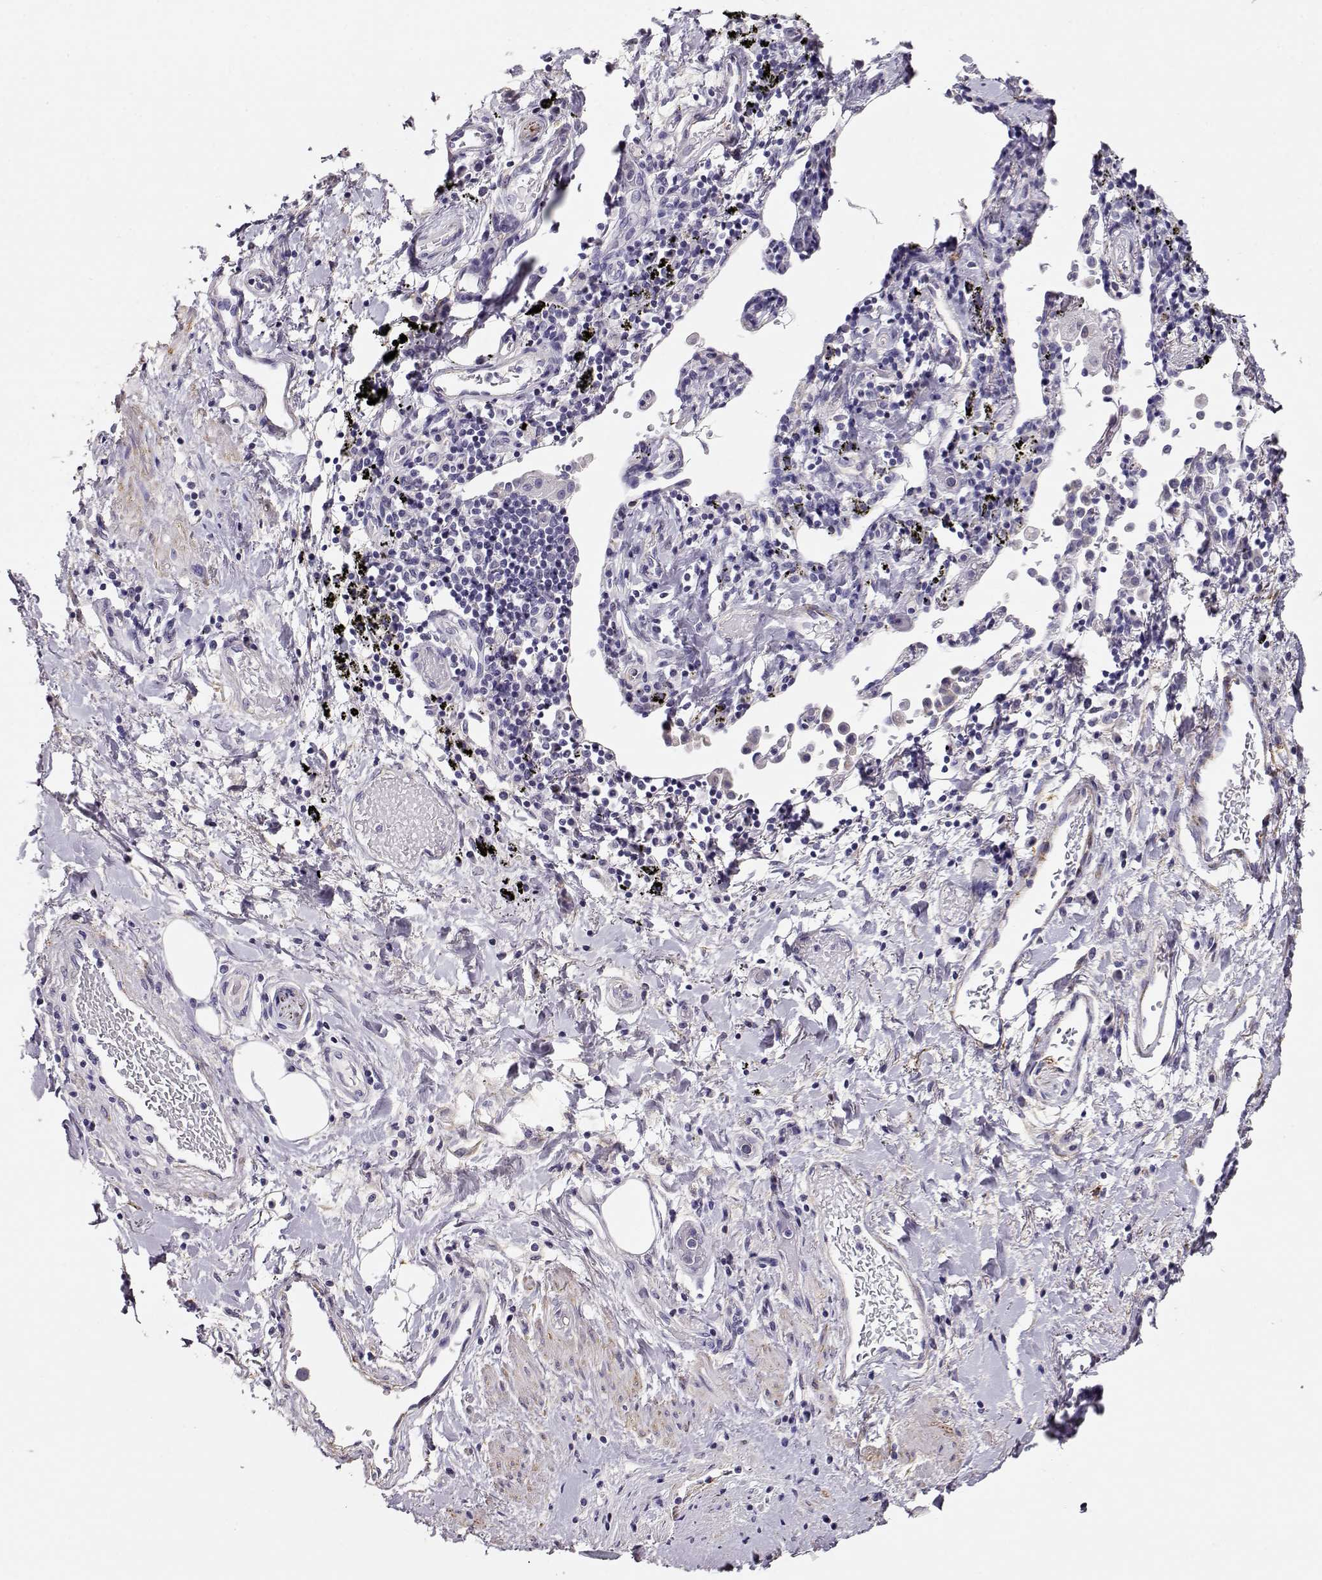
{"staining": {"intensity": "weak", "quantity": "<25%", "location": "cytoplasmic/membranous"}, "tissue": "lung cancer", "cell_type": "Tumor cells", "image_type": "cancer", "snomed": [{"axis": "morphology", "description": "Squamous cell carcinoma, NOS"}, {"axis": "topography", "description": "Lung"}], "caption": "There is no significant expression in tumor cells of lung cancer (squamous cell carcinoma). (DAB IHC, high magnification).", "gene": "RBM44", "patient": {"sex": "male", "age": 57}}